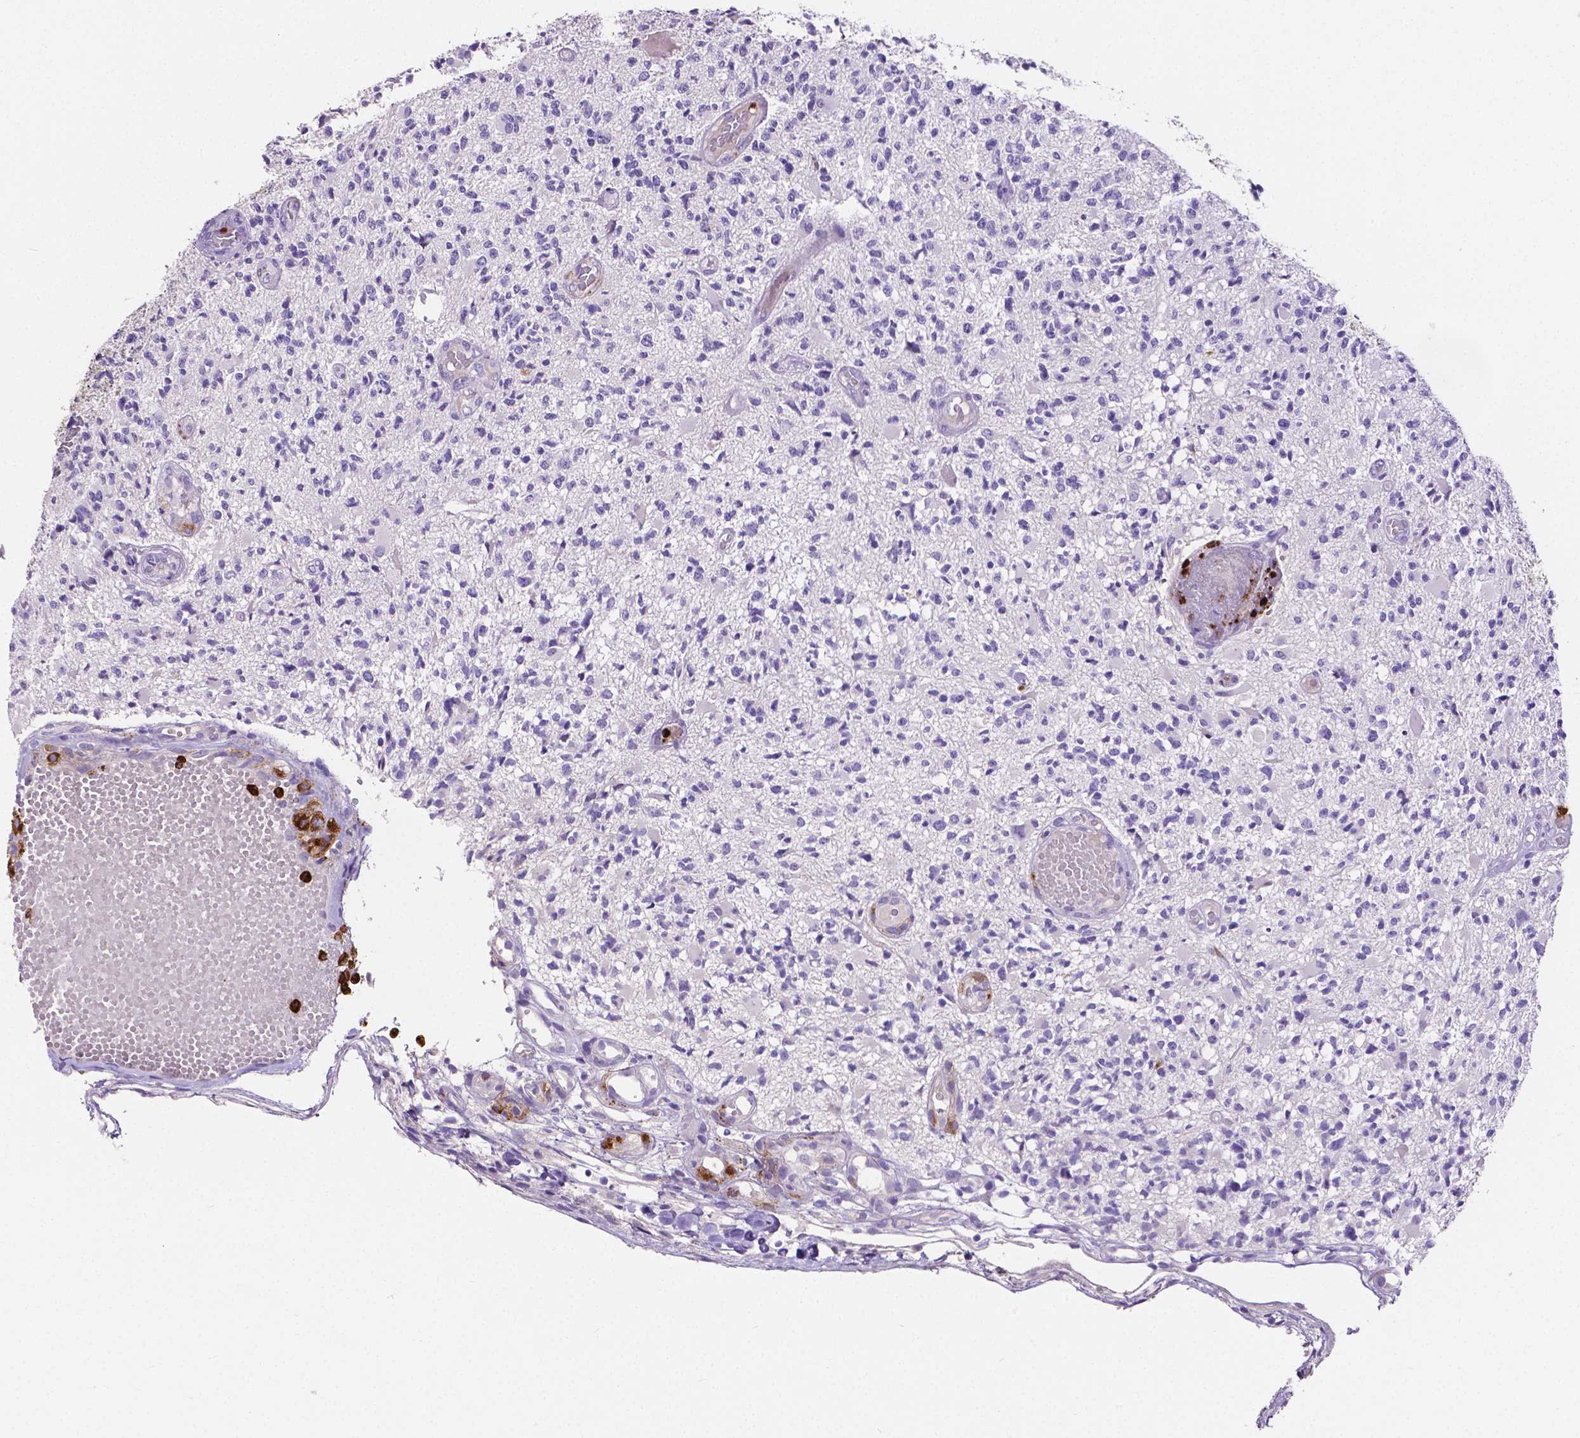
{"staining": {"intensity": "negative", "quantity": "none", "location": "none"}, "tissue": "glioma", "cell_type": "Tumor cells", "image_type": "cancer", "snomed": [{"axis": "morphology", "description": "Glioma, malignant, High grade"}, {"axis": "topography", "description": "Brain"}], "caption": "Immunohistochemistry (IHC) photomicrograph of neoplastic tissue: malignant glioma (high-grade) stained with DAB reveals no significant protein staining in tumor cells.", "gene": "MMP9", "patient": {"sex": "female", "age": 63}}